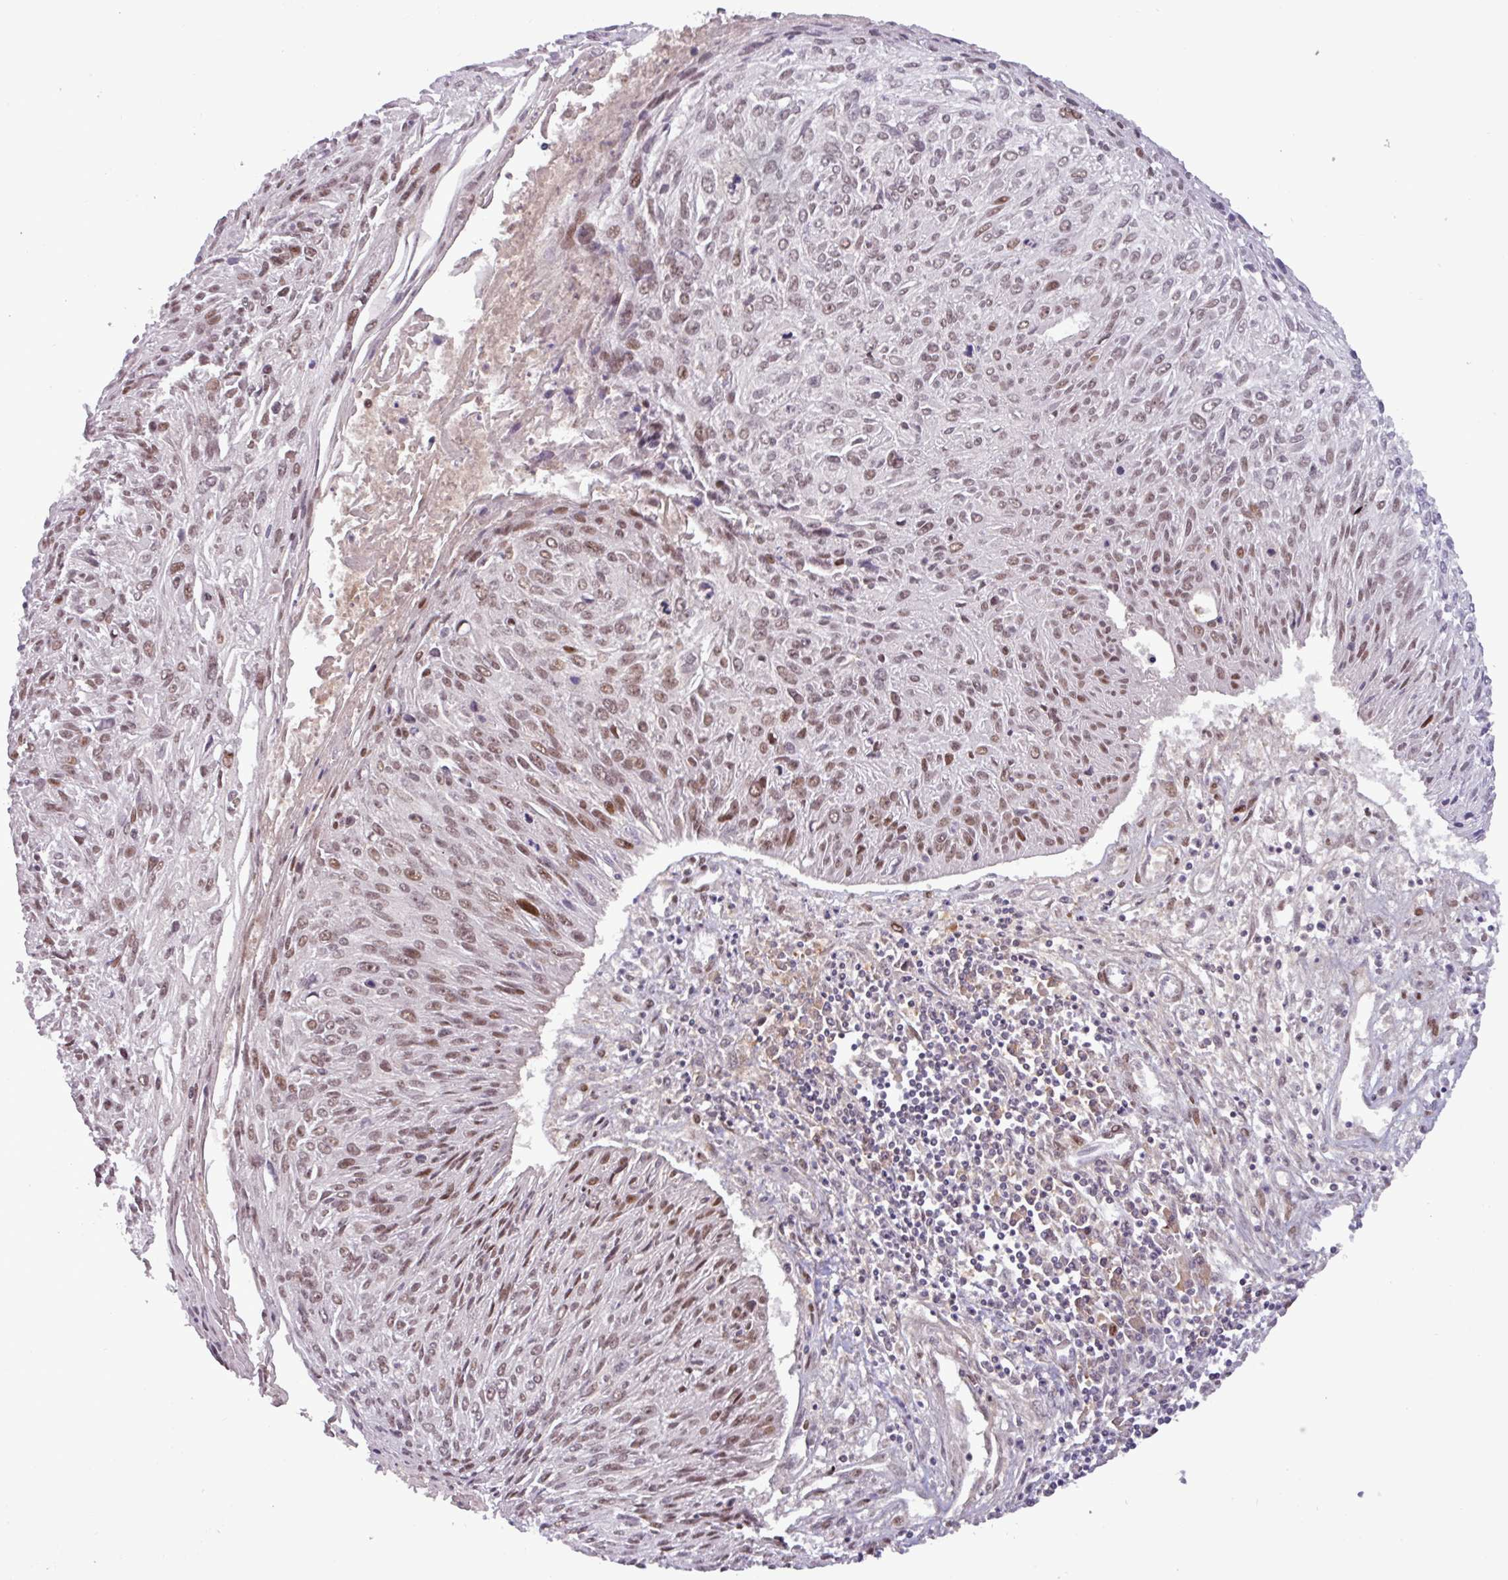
{"staining": {"intensity": "moderate", "quantity": ">75%", "location": "nuclear"}, "tissue": "cervical cancer", "cell_type": "Tumor cells", "image_type": "cancer", "snomed": [{"axis": "morphology", "description": "Squamous cell carcinoma, NOS"}, {"axis": "topography", "description": "Cervix"}], "caption": "High-magnification brightfield microscopy of cervical cancer stained with DAB (brown) and counterstained with hematoxylin (blue). tumor cells exhibit moderate nuclear staining is identified in about>75% of cells.", "gene": "PRRX1", "patient": {"sex": "female", "age": 51}}